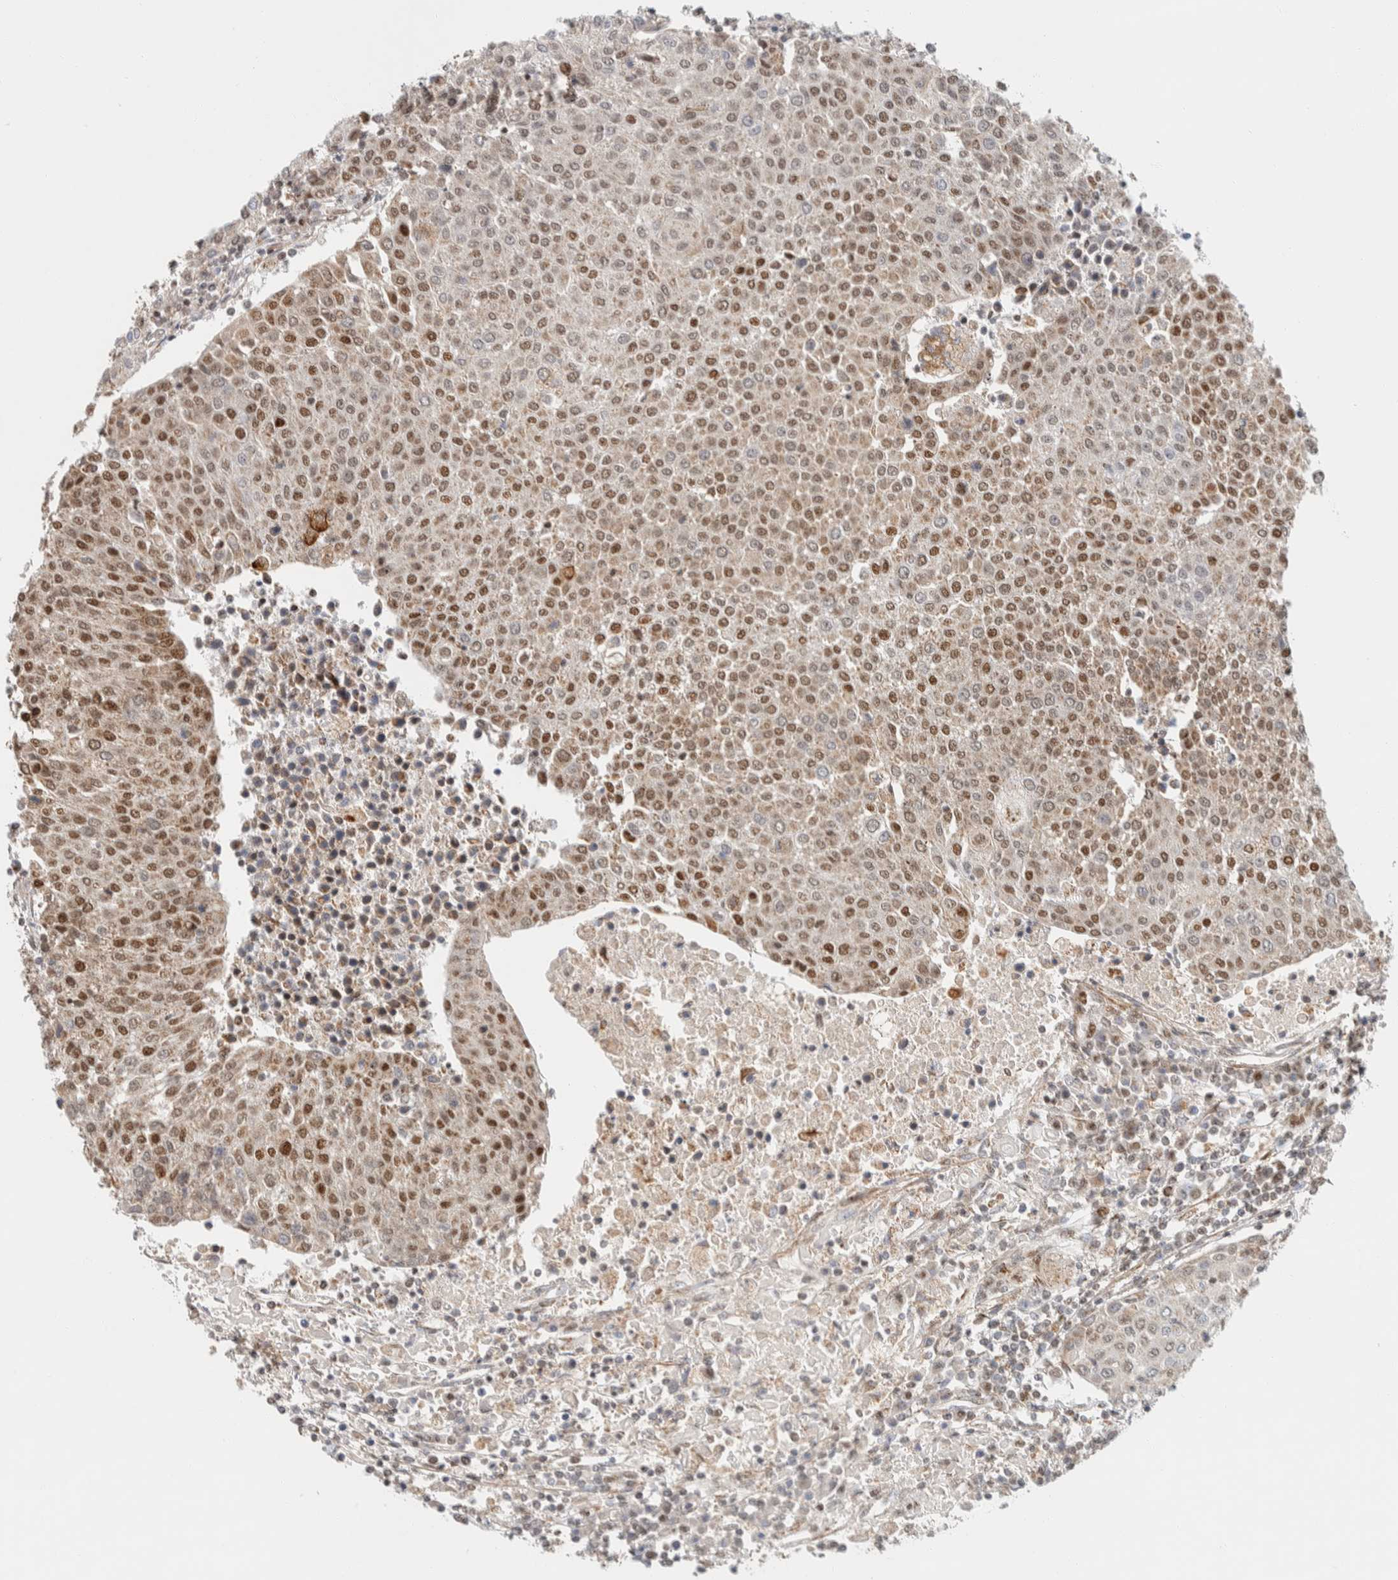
{"staining": {"intensity": "moderate", "quantity": ">75%", "location": "nuclear"}, "tissue": "urothelial cancer", "cell_type": "Tumor cells", "image_type": "cancer", "snomed": [{"axis": "morphology", "description": "Urothelial carcinoma, High grade"}, {"axis": "topography", "description": "Urinary bladder"}], "caption": "Human urothelial carcinoma (high-grade) stained with a protein marker demonstrates moderate staining in tumor cells.", "gene": "TSPAN32", "patient": {"sex": "female", "age": 85}}